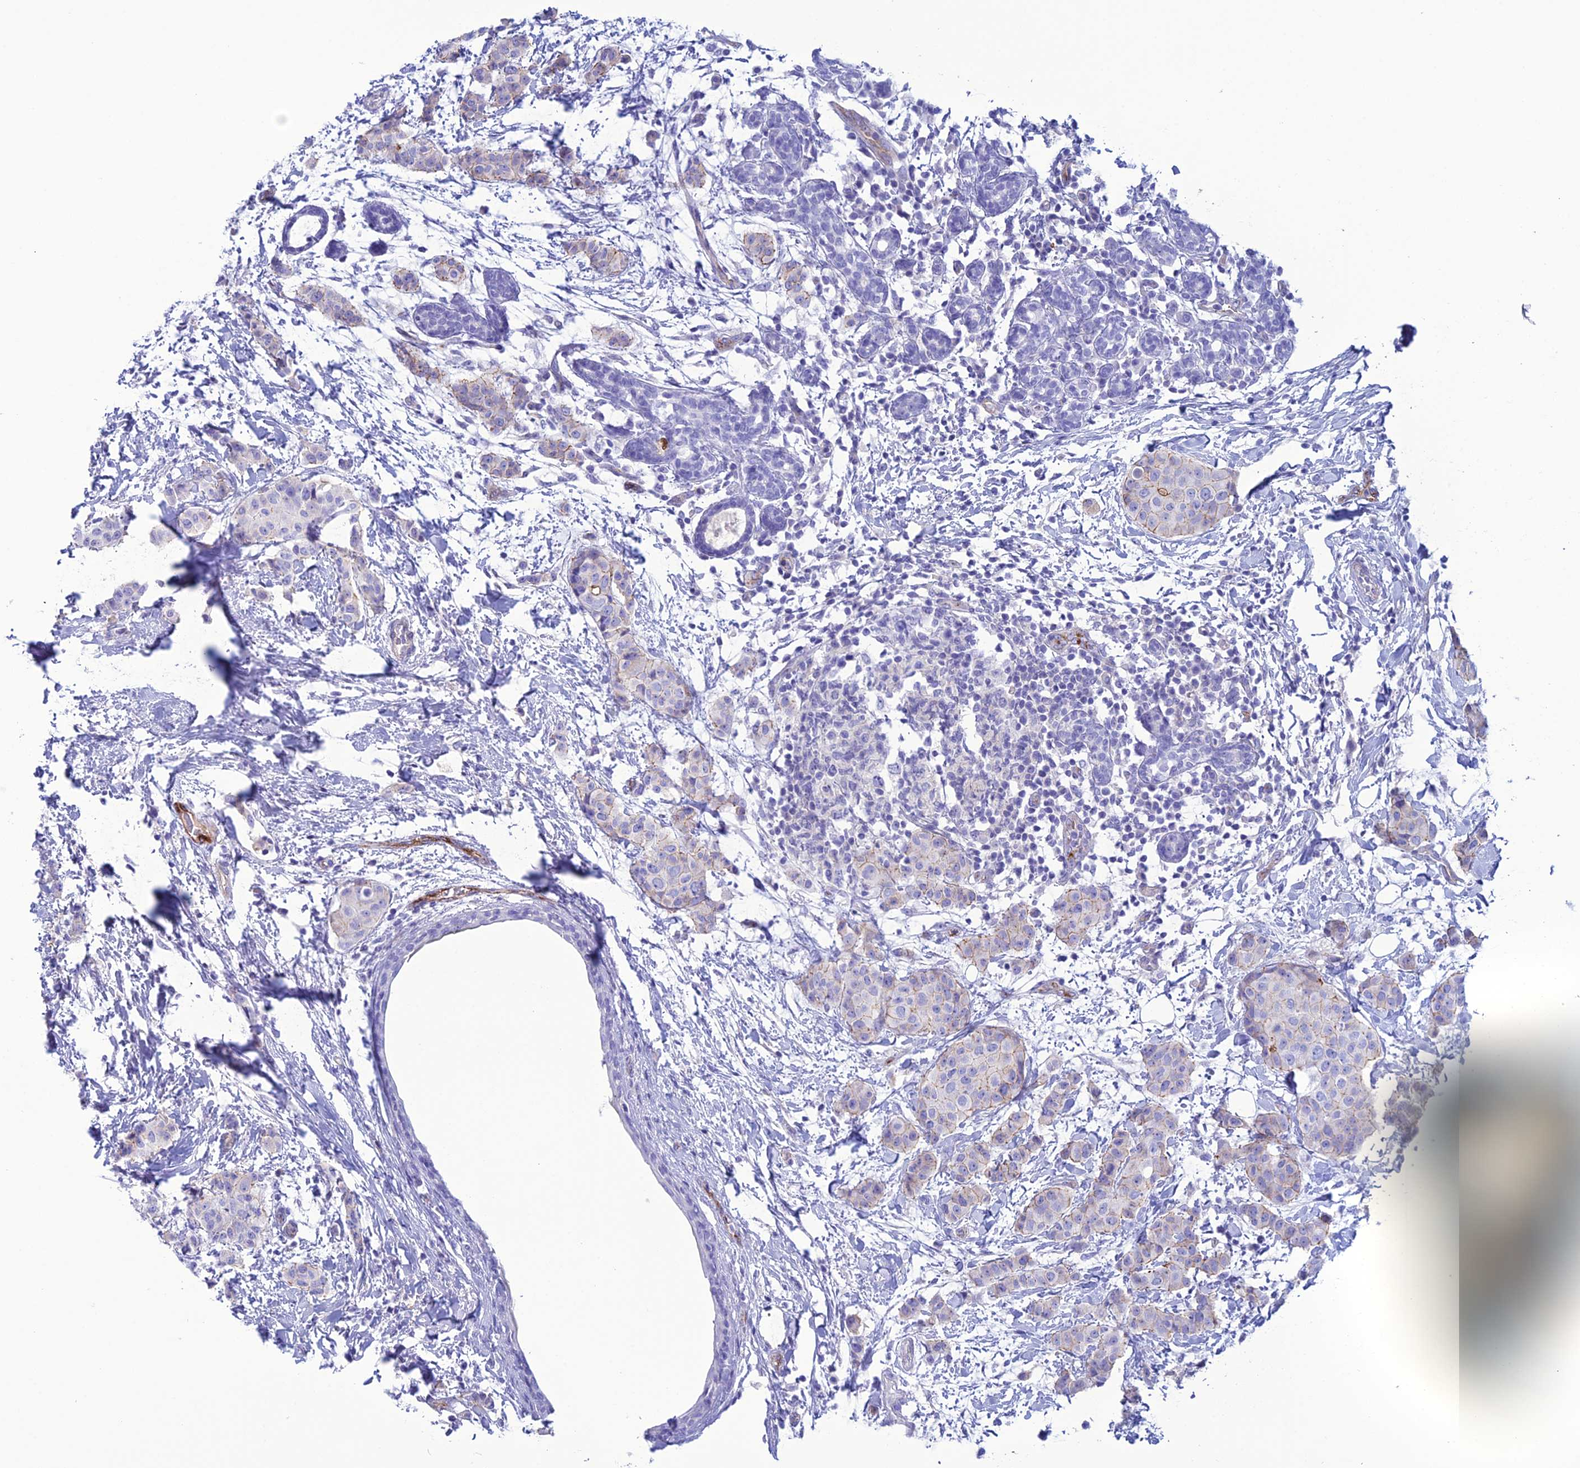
{"staining": {"intensity": "negative", "quantity": "none", "location": "none"}, "tissue": "breast cancer", "cell_type": "Tumor cells", "image_type": "cancer", "snomed": [{"axis": "morphology", "description": "Duct carcinoma"}, {"axis": "topography", "description": "Breast"}], "caption": "High magnification brightfield microscopy of breast intraductal carcinoma stained with DAB (brown) and counterstained with hematoxylin (blue): tumor cells show no significant expression.", "gene": "CDC42EP5", "patient": {"sex": "female", "age": 40}}